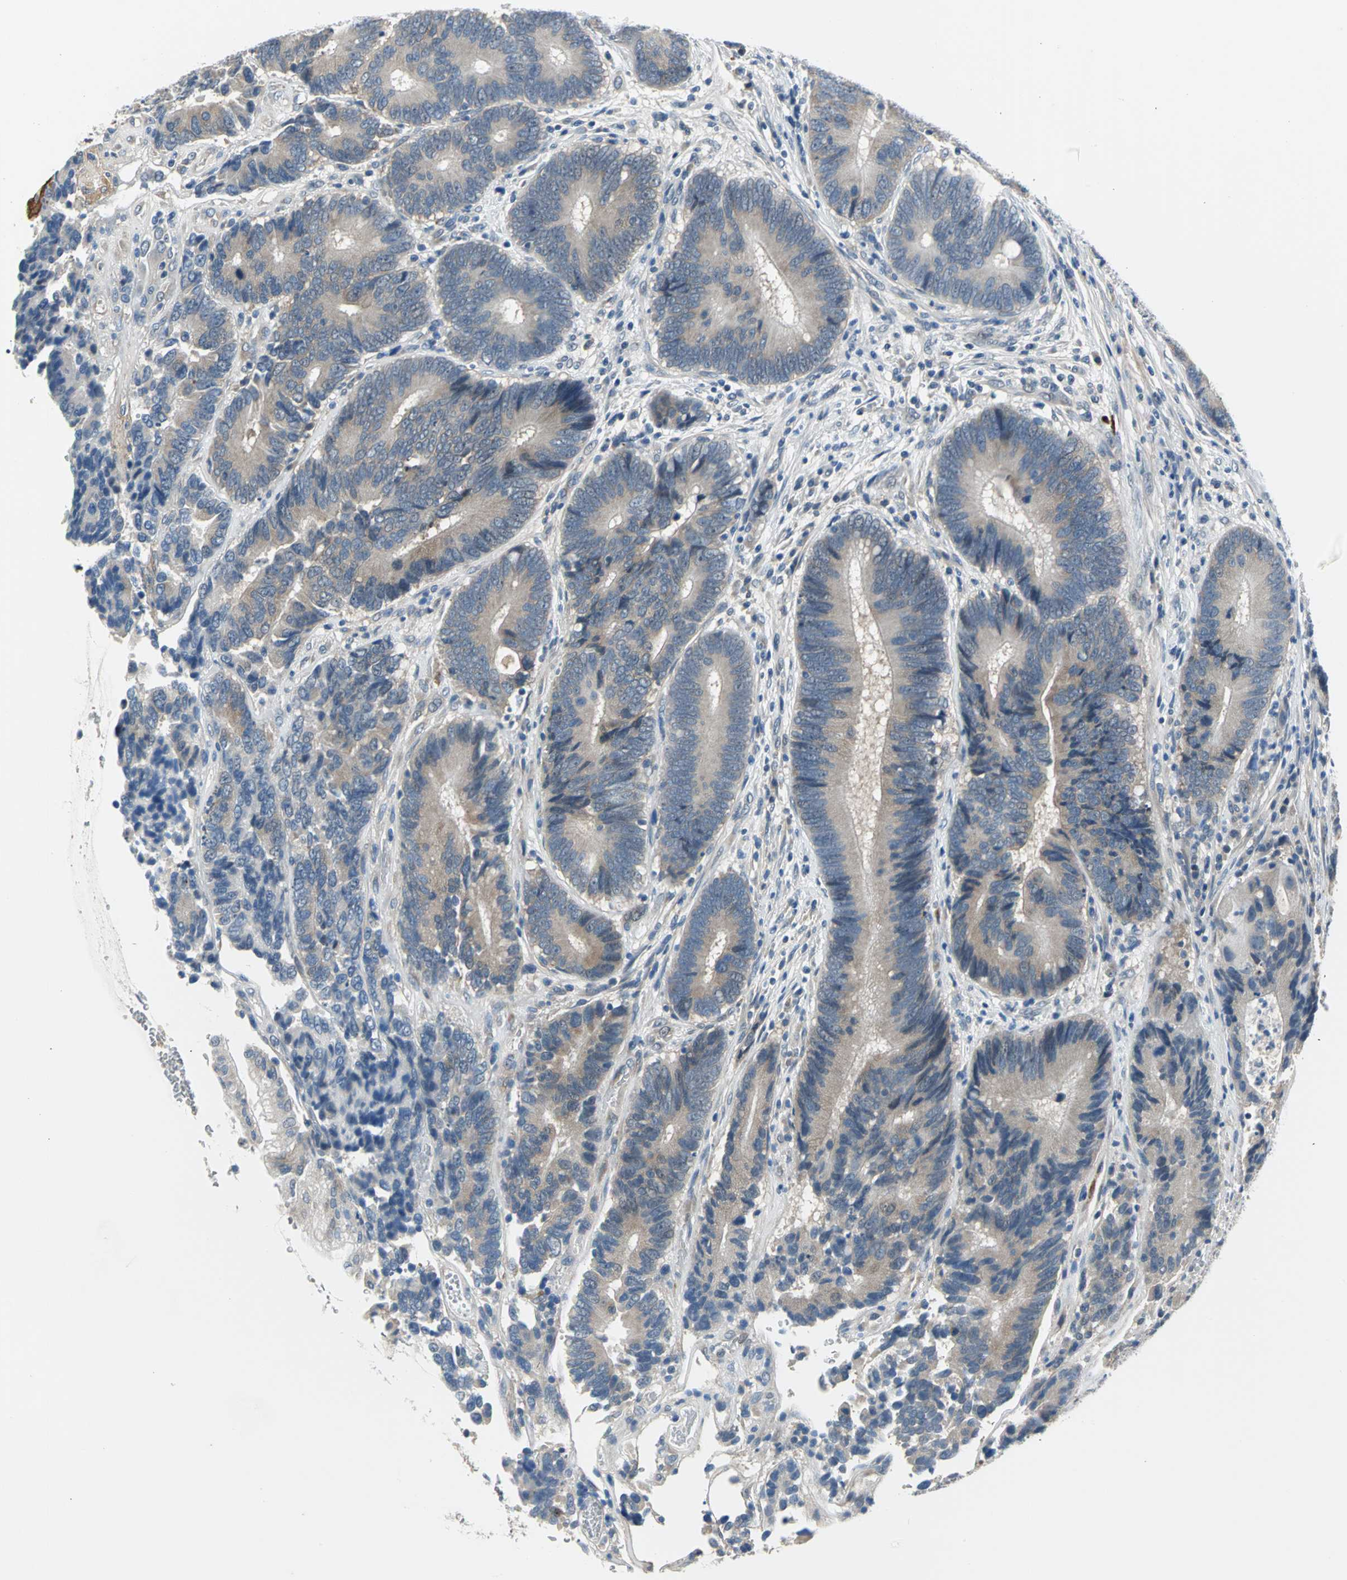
{"staining": {"intensity": "weak", "quantity": ">75%", "location": "cytoplasmic/membranous"}, "tissue": "colorectal cancer", "cell_type": "Tumor cells", "image_type": "cancer", "snomed": [{"axis": "morphology", "description": "Adenocarcinoma, NOS"}, {"axis": "topography", "description": "Colon"}], "caption": "An image of colorectal cancer (adenocarcinoma) stained for a protein reveals weak cytoplasmic/membranous brown staining in tumor cells.", "gene": "ZNF415", "patient": {"sex": "female", "age": 78}}